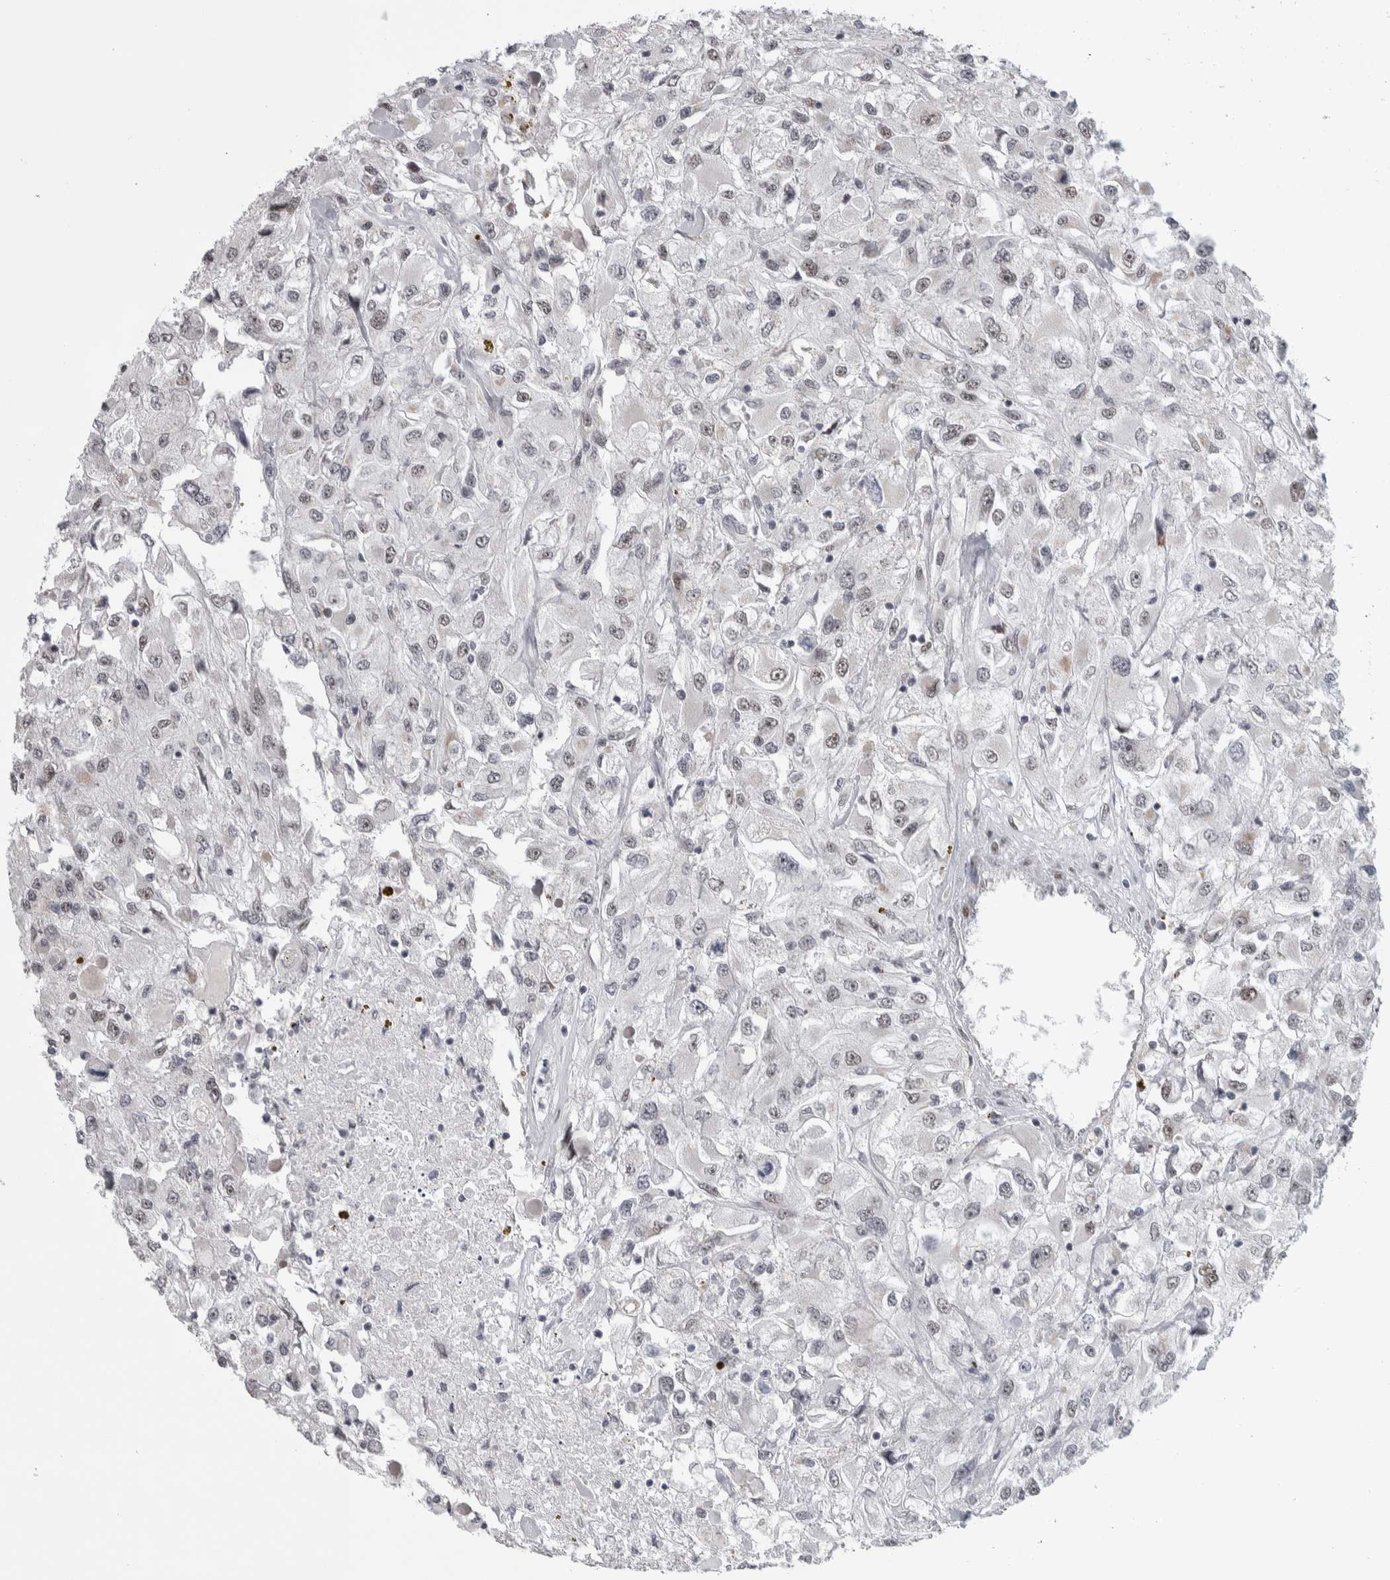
{"staining": {"intensity": "weak", "quantity": "<25%", "location": "cytoplasmic/membranous,nuclear"}, "tissue": "renal cancer", "cell_type": "Tumor cells", "image_type": "cancer", "snomed": [{"axis": "morphology", "description": "Adenocarcinoma, NOS"}, {"axis": "topography", "description": "Kidney"}], "caption": "High power microscopy histopathology image of an IHC histopathology image of renal adenocarcinoma, revealing no significant staining in tumor cells. (Stains: DAB IHC with hematoxylin counter stain, Microscopy: brightfield microscopy at high magnification).", "gene": "HEXIM2", "patient": {"sex": "female", "age": 52}}